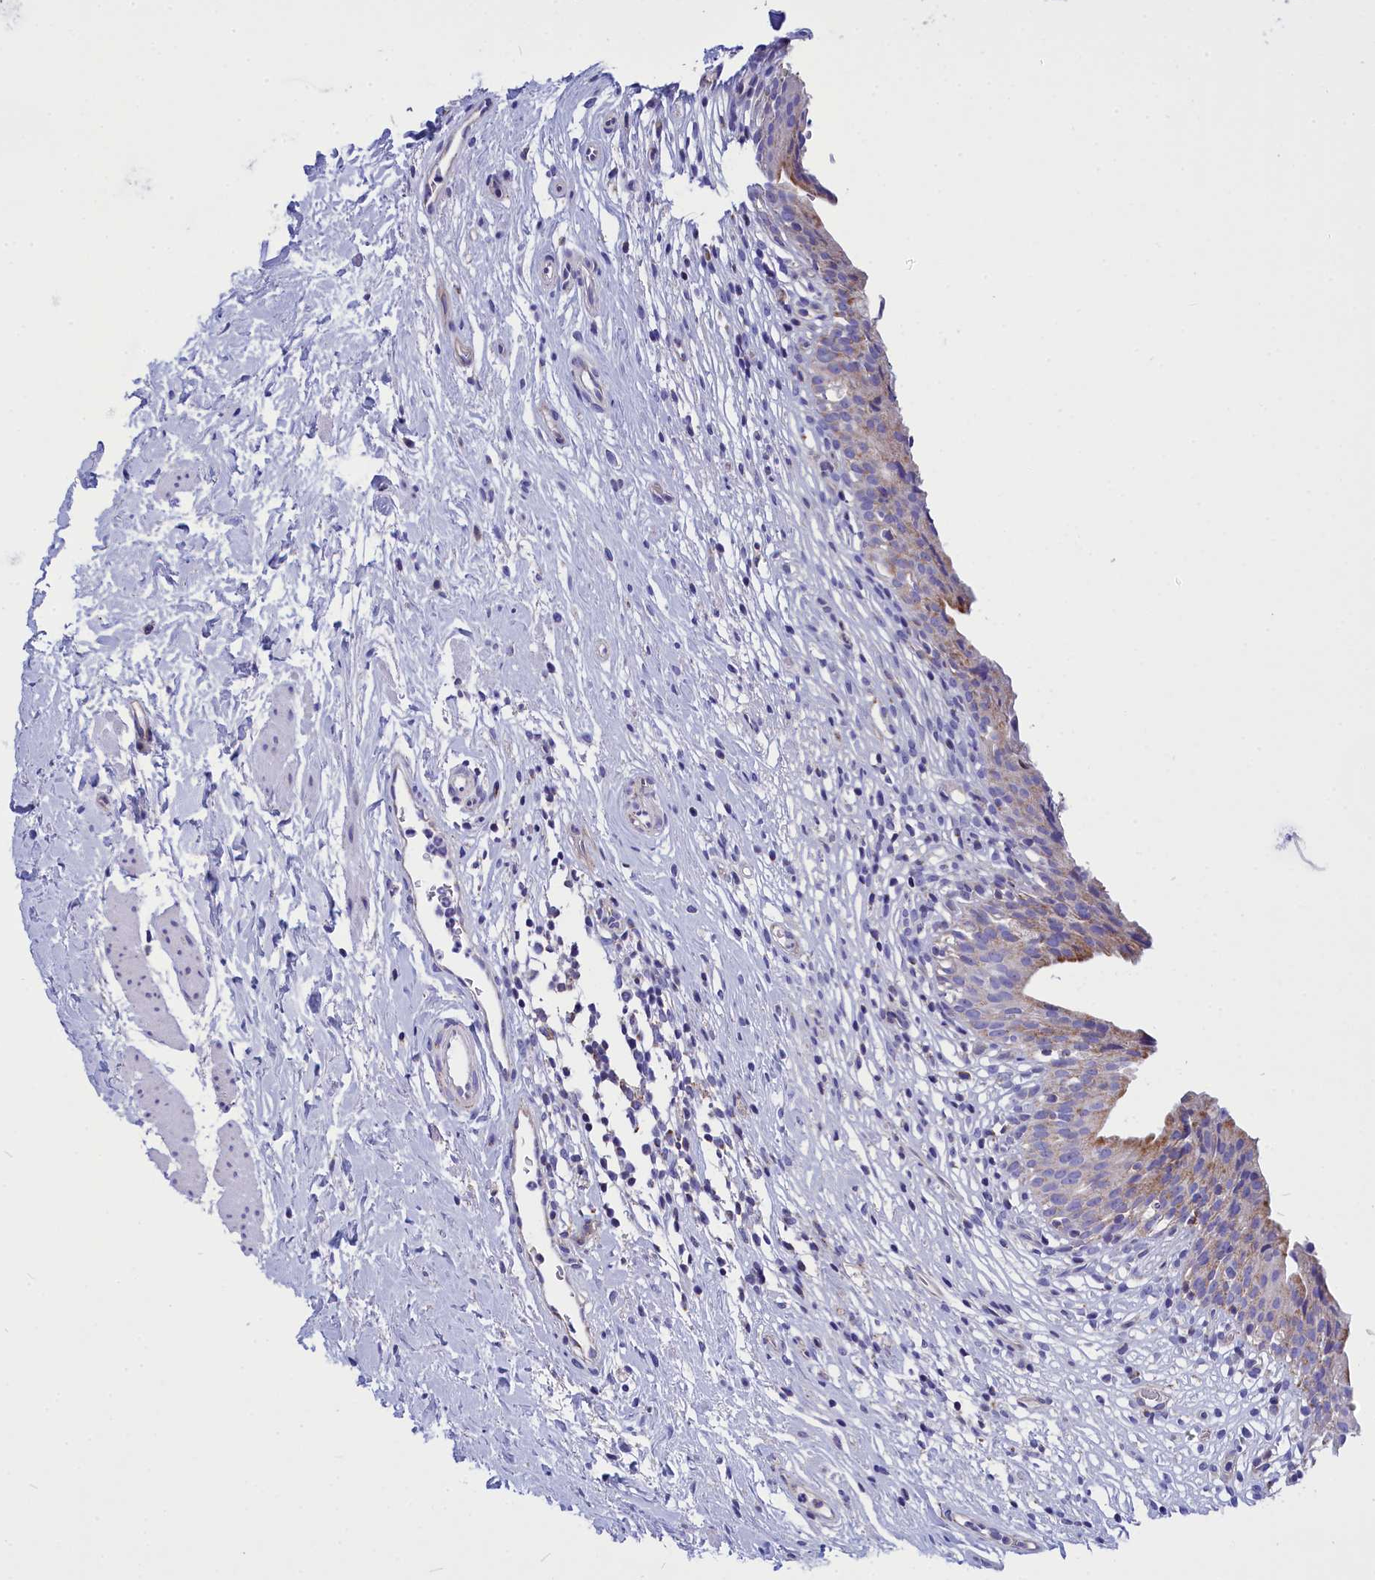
{"staining": {"intensity": "moderate", "quantity": "25%-75%", "location": "cytoplasmic/membranous"}, "tissue": "urinary bladder", "cell_type": "Urothelial cells", "image_type": "normal", "snomed": [{"axis": "morphology", "description": "Normal tissue, NOS"}, {"axis": "morphology", "description": "Inflammation, NOS"}, {"axis": "topography", "description": "Urinary bladder"}], "caption": "Immunohistochemical staining of benign urinary bladder shows medium levels of moderate cytoplasmic/membranous positivity in about 25%-75% of urothelial cells. The staining was performed using DAB to visualize the protein expression in brown, while the nuclei were stained in blue with hematoxylin (Magnification: 20x).", "gene": "CCRL2", "patient": {"sex": "male", "age": 63}}